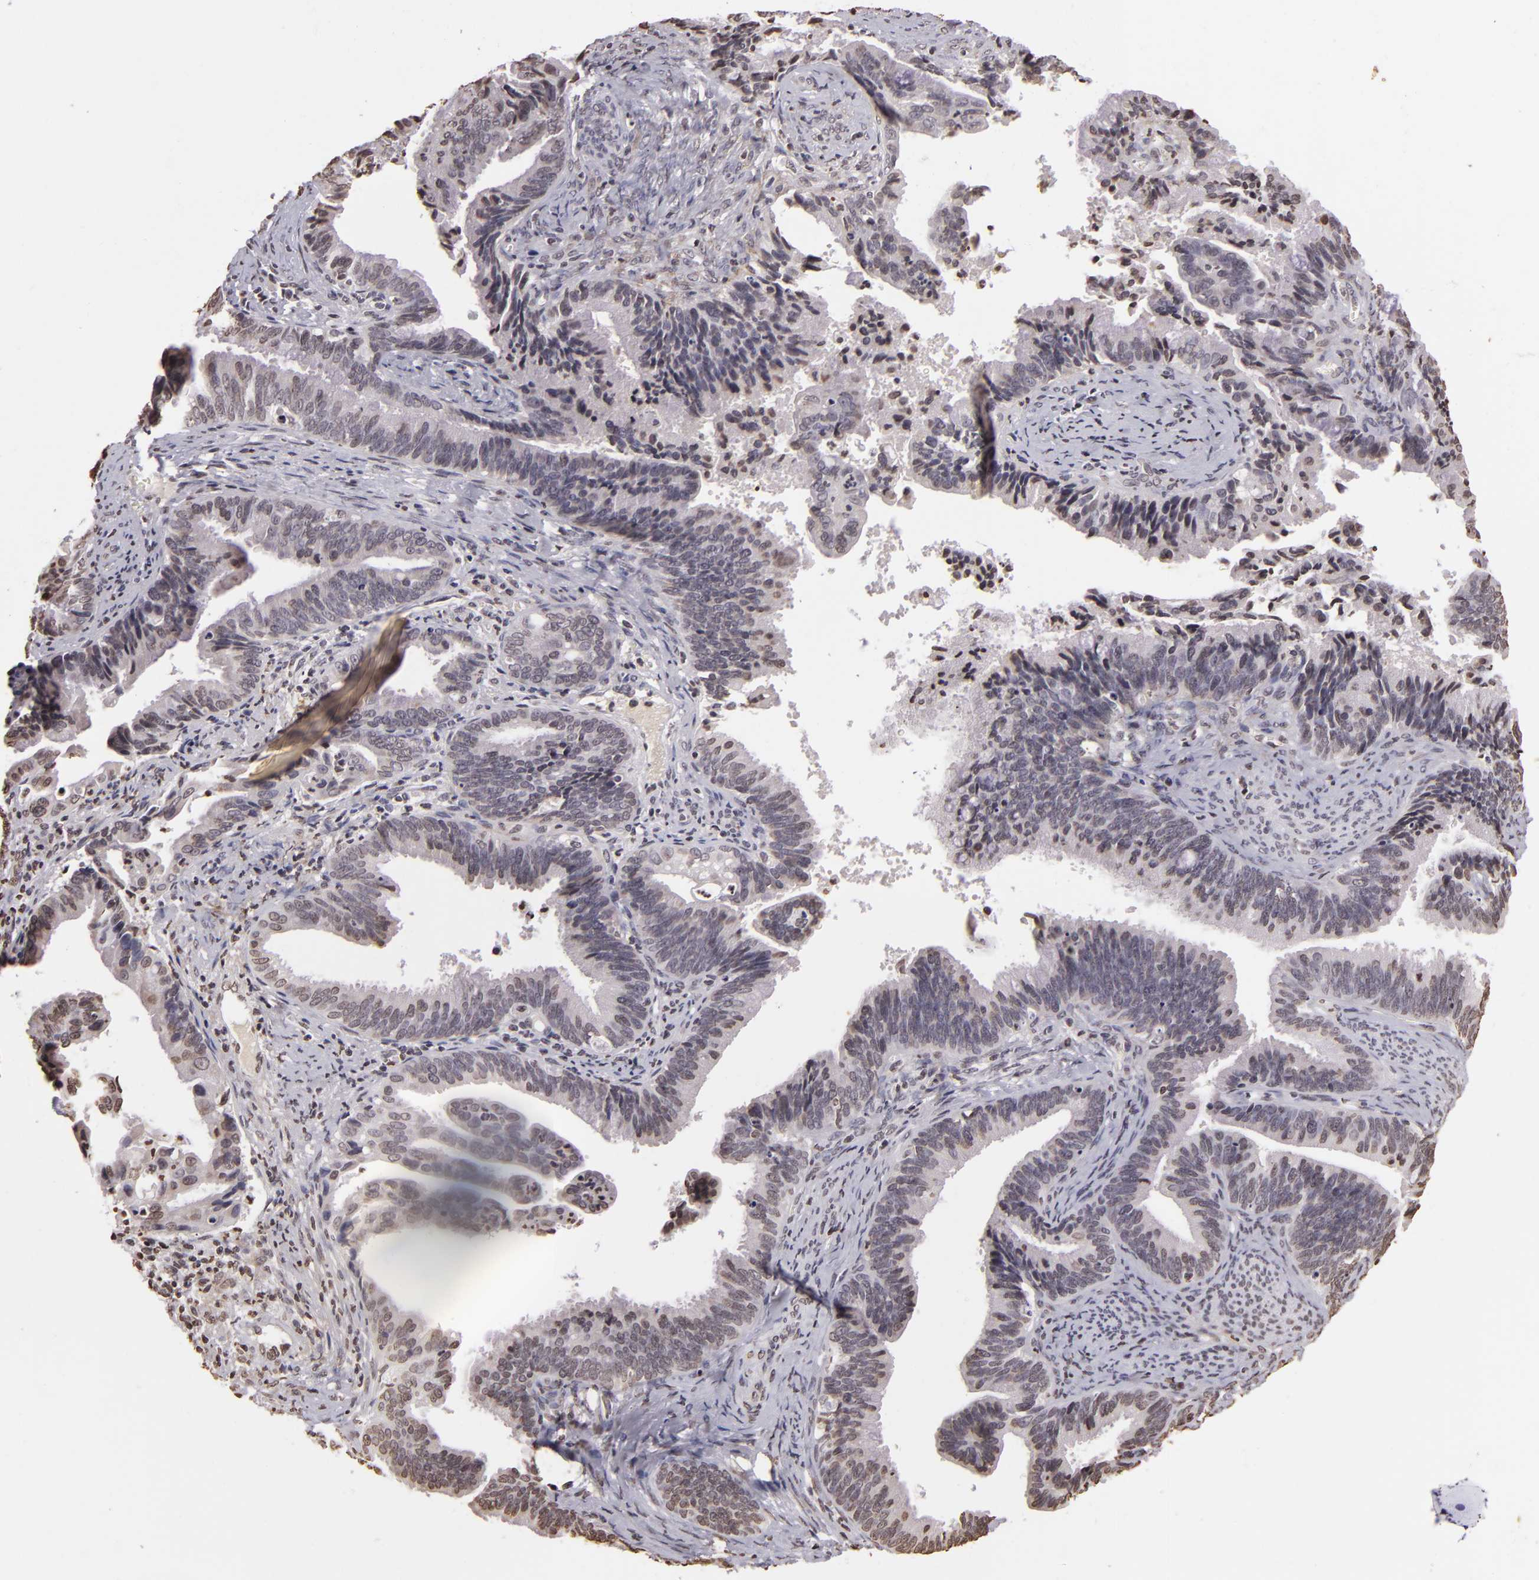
{"staining": {"intensity": "weak", "quantity": "<25%", "location": "nuclear"}, "tissue": "cervical cancer", "cell_type": "Tumor cells", "image_type": "cancer", "snomed": [{"axis": "morphology", "description": "Adenocarcinoma, NOS"}, {"axis": "topography", "description": "Cervix"}], "caption": "Cervical adenocarcinoma stained for a protein using immunohistochemistry (IHC) exhibits no positivity tumor cells.", "gene": "THRB", "patient": {"sex": "female", "age": 47}}